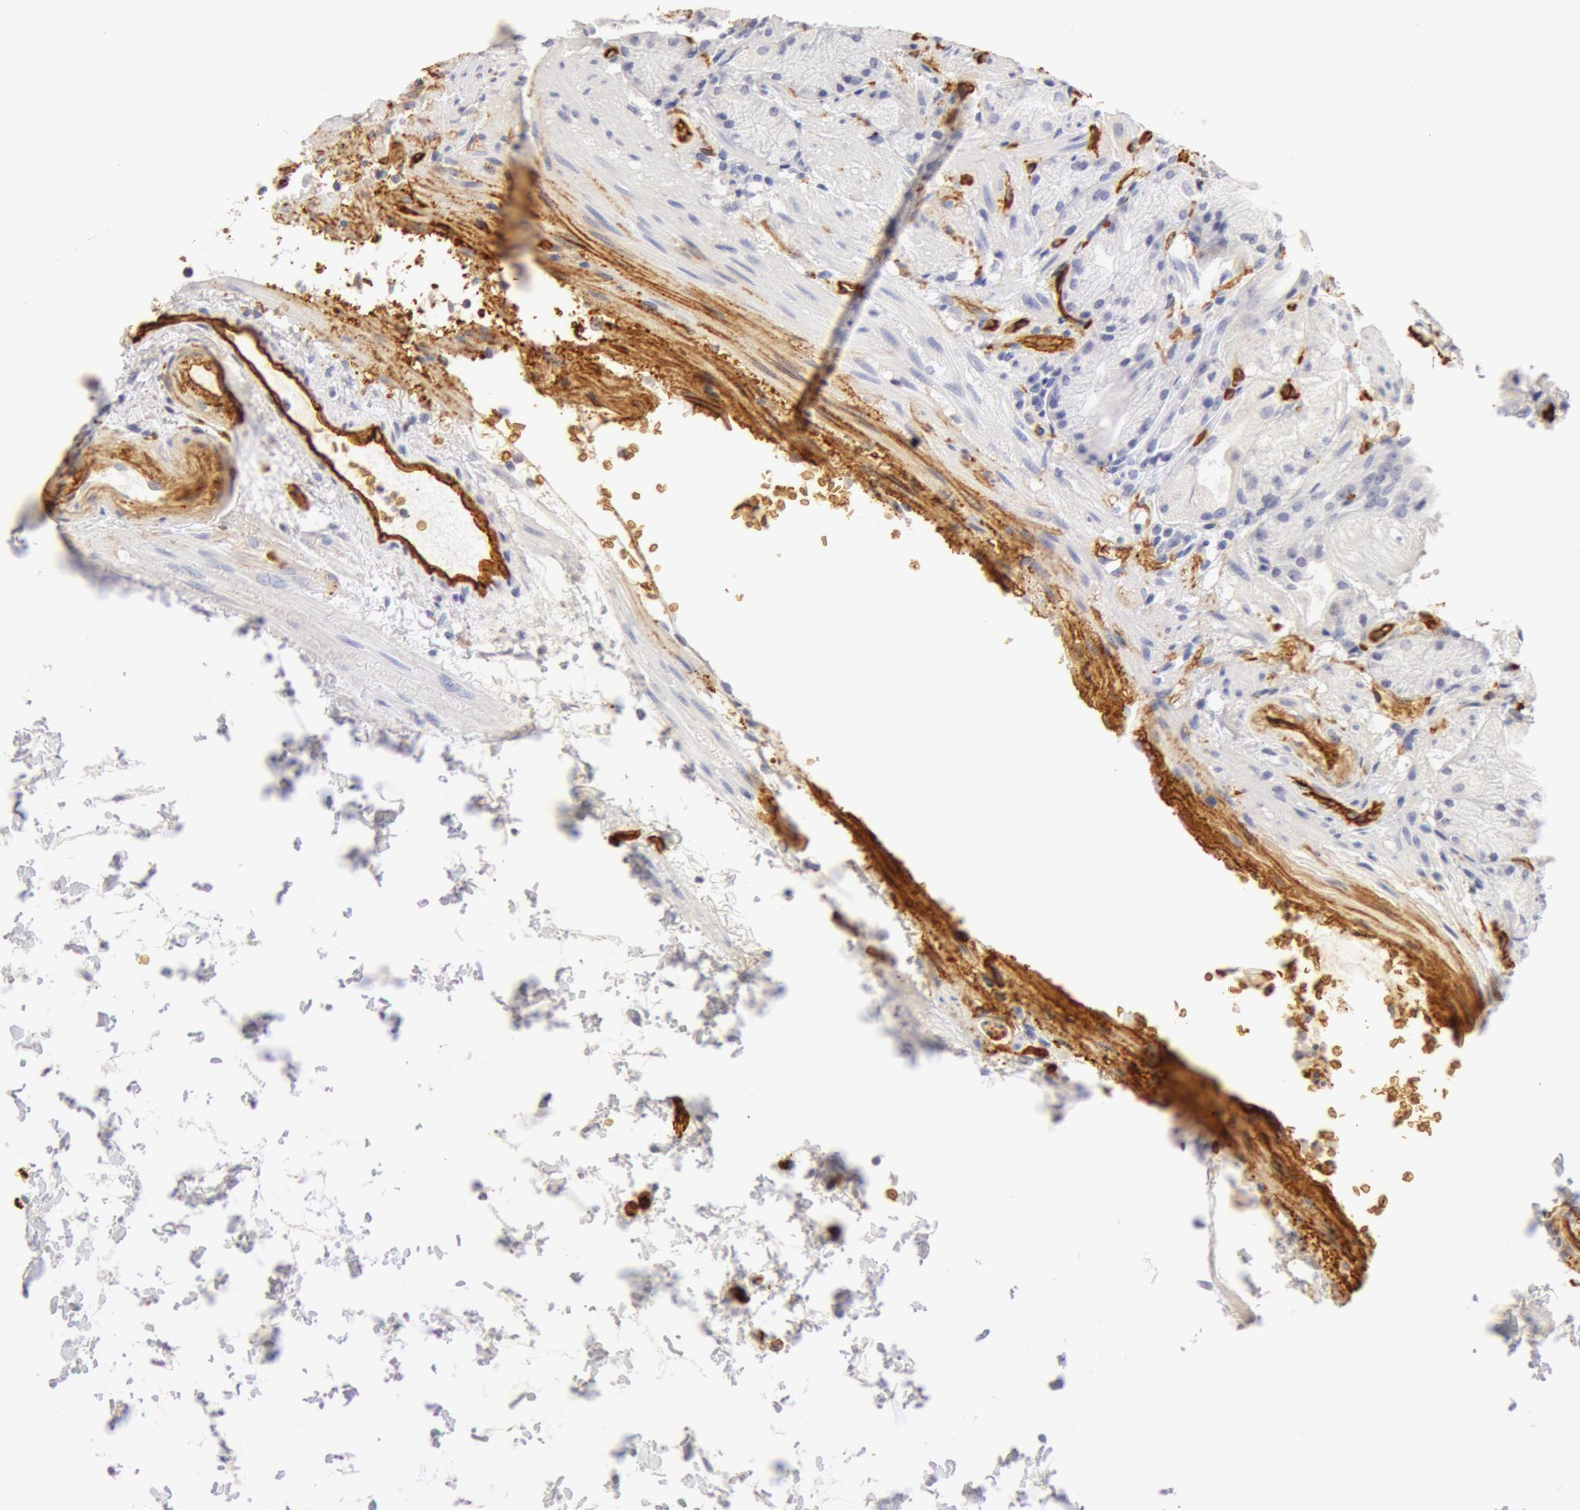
{"staining": {"intensity": "negative", "quantity": "none", "location": "none"}, "tissue": "stomach", "cell_type": "Glandular cells", "image_type": "normal", "snomed": [{"axis": "morphology", "description": "Normal tissue, NOS"}, {"axis": "topography", "description": "Stomach, upper"}], "caption": "There is no significant positivity in glandular cells of stomach. Brightfield microscopy of IHC stained with DAB (brown) and hematoxylin (blue), captured at high magnification.", "gene": "AQP1", "patient": {"sex": "female", "age": 75}}